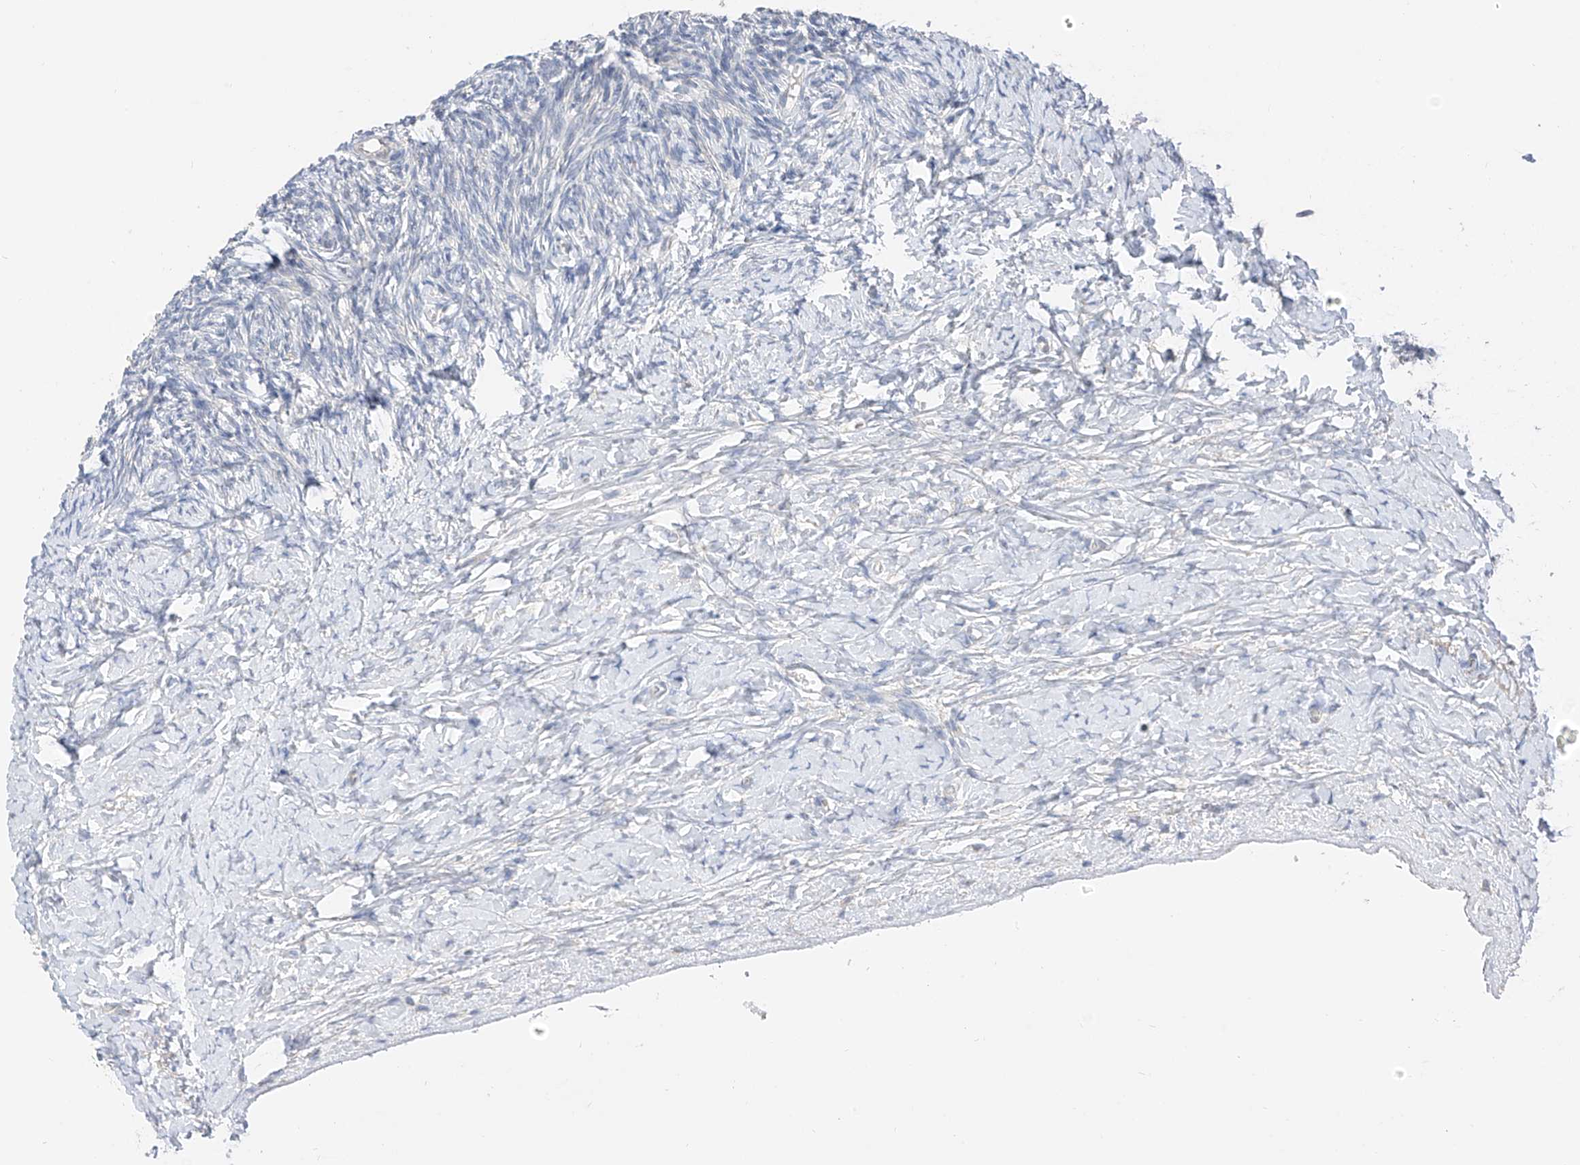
{"staining": {"intensity": "negative", "quantity": "none", "location": "none"}, "tissue": "ovary", "cell_type": "Ovarian stroma cells", "image_type": "normal", "snomed": [{"axis": "morphology", "description": "Normal tissue, NOS"}, {"axis": "morphology", "description": "Developmental malformation"}, {"axis": "topography", "description": "Ovary"}], "caption": "Protein analysis of unremarkable ovary shows no significant positivity in ovarian stroma cells.", "gene": "PPA2", "patient": {"sex": "female", "age": 39}}